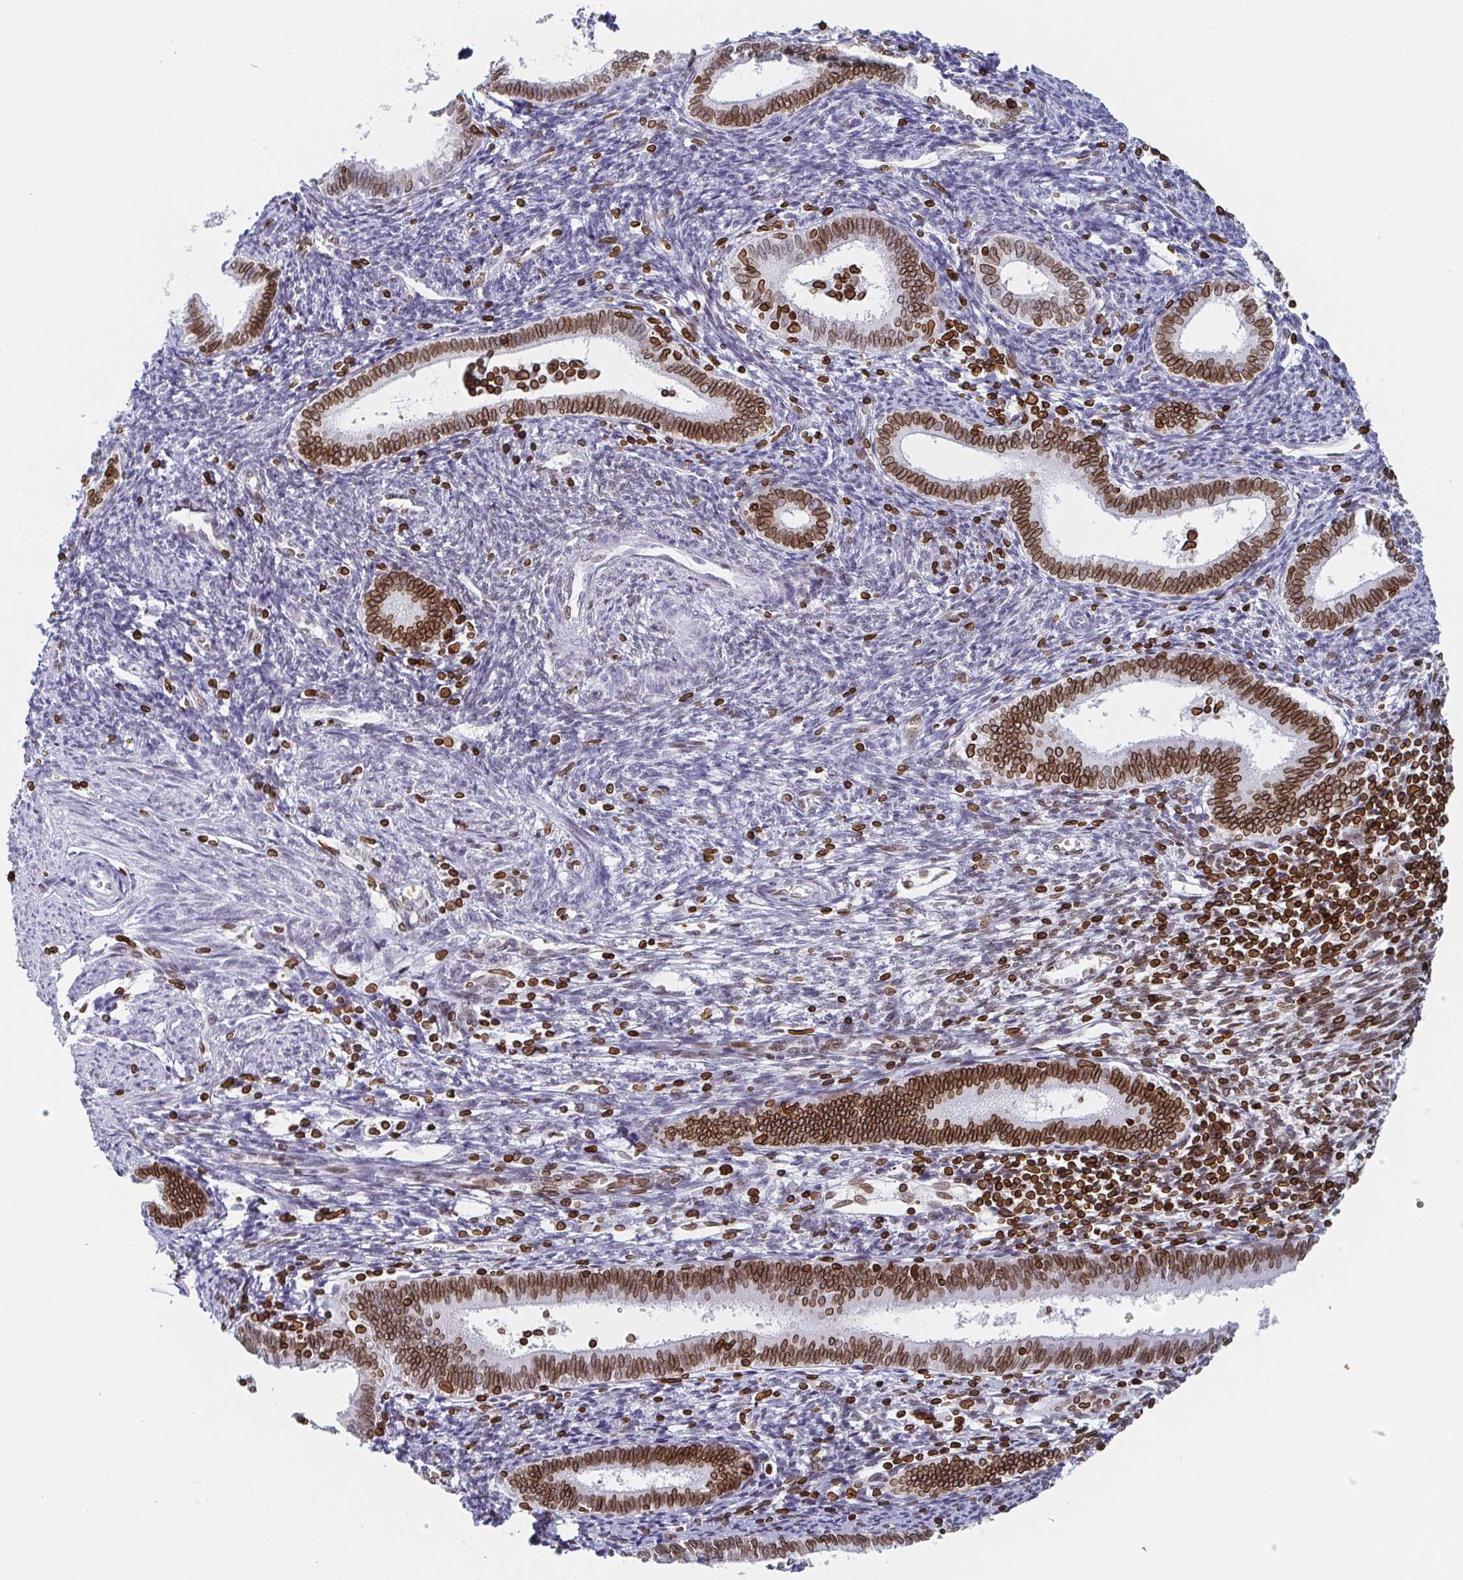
{"staining": {"intensity": "moderate", "quantity": "25%-75%", "location": "cytoplasmic/membranous,nuclear"}, "tissue": "endometrium", "cell_type": "Cells in endometrial stroma", "image_type": "normal", "snomed": [{"axis": "morphology", "description": "Normal tissue, NOS"}, {"axis": "topography", "description": "Endometrium"}], "caption": "Protein expression by IHC demonstrates moderate cytoplasmic/membranous,nuclear positivity in approximately 25%-75% of cells in endometrial stroma in benign endometrium.", "gene": "BTBD7", "patient": {"sex": "female", "age": 41}}